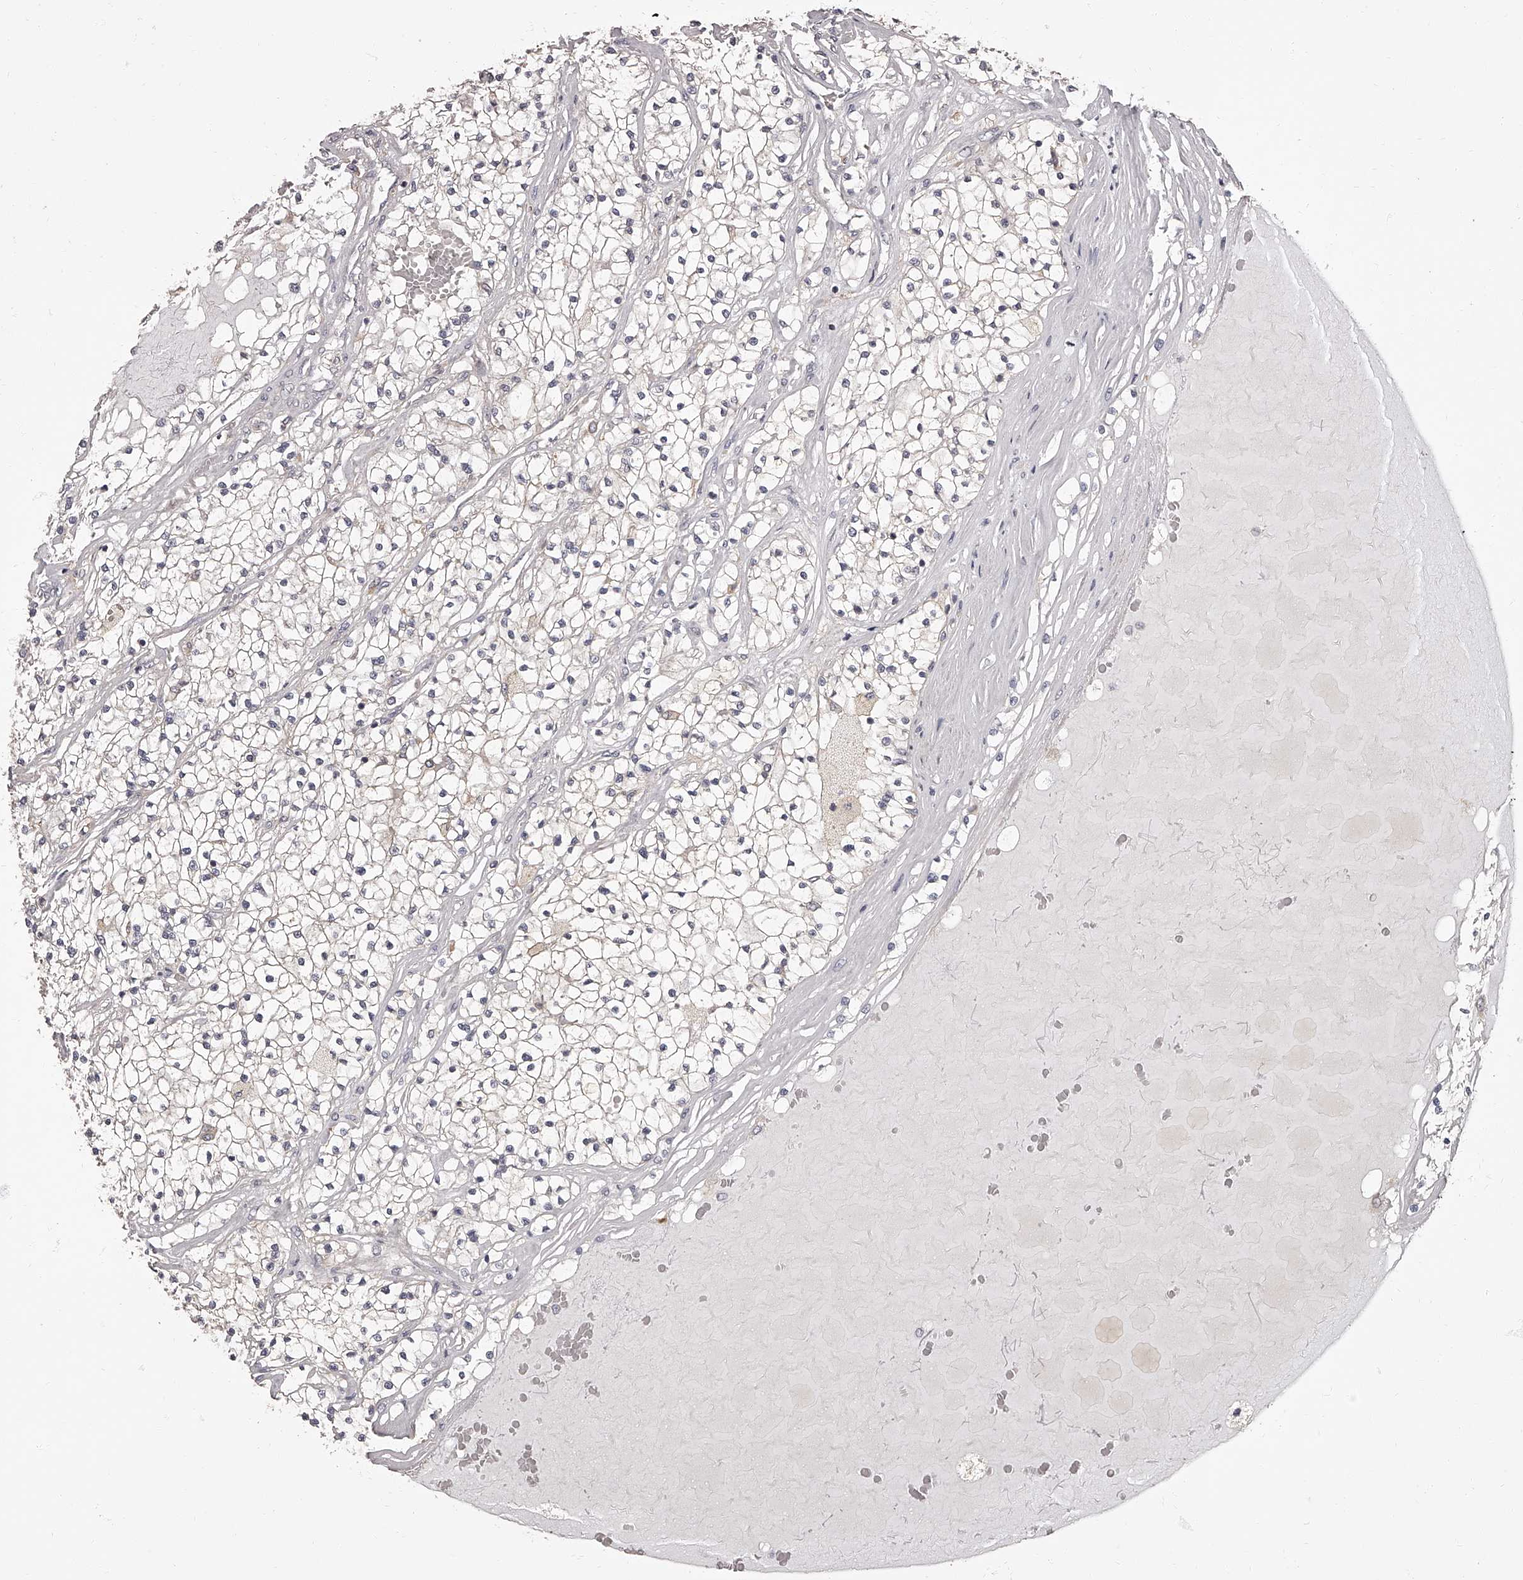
{"staining": {"intensity": "negative", "quantity": "none", "location": "none"}, "tissue": "renal cancer", "cell_type": "Tumor cells", "image_type": "cancer", "snomed": [{"axis": "morphology", "description": "Normal tissue, NOS"}, {"axis": "morphology", "description": "Adenocarcinoma, NOS"}, {"axis": "topography", "description": "Kidney"}], "caption": "Tumor cells are negative for brown protein staining in renal adenocarcinoma. (DAB (3,3'-diaminobenzidine) IHC visualized using brightfield microscopy, high magnification).", "gene": "APEH", "patient": {"sex": "male", "age": 68}}